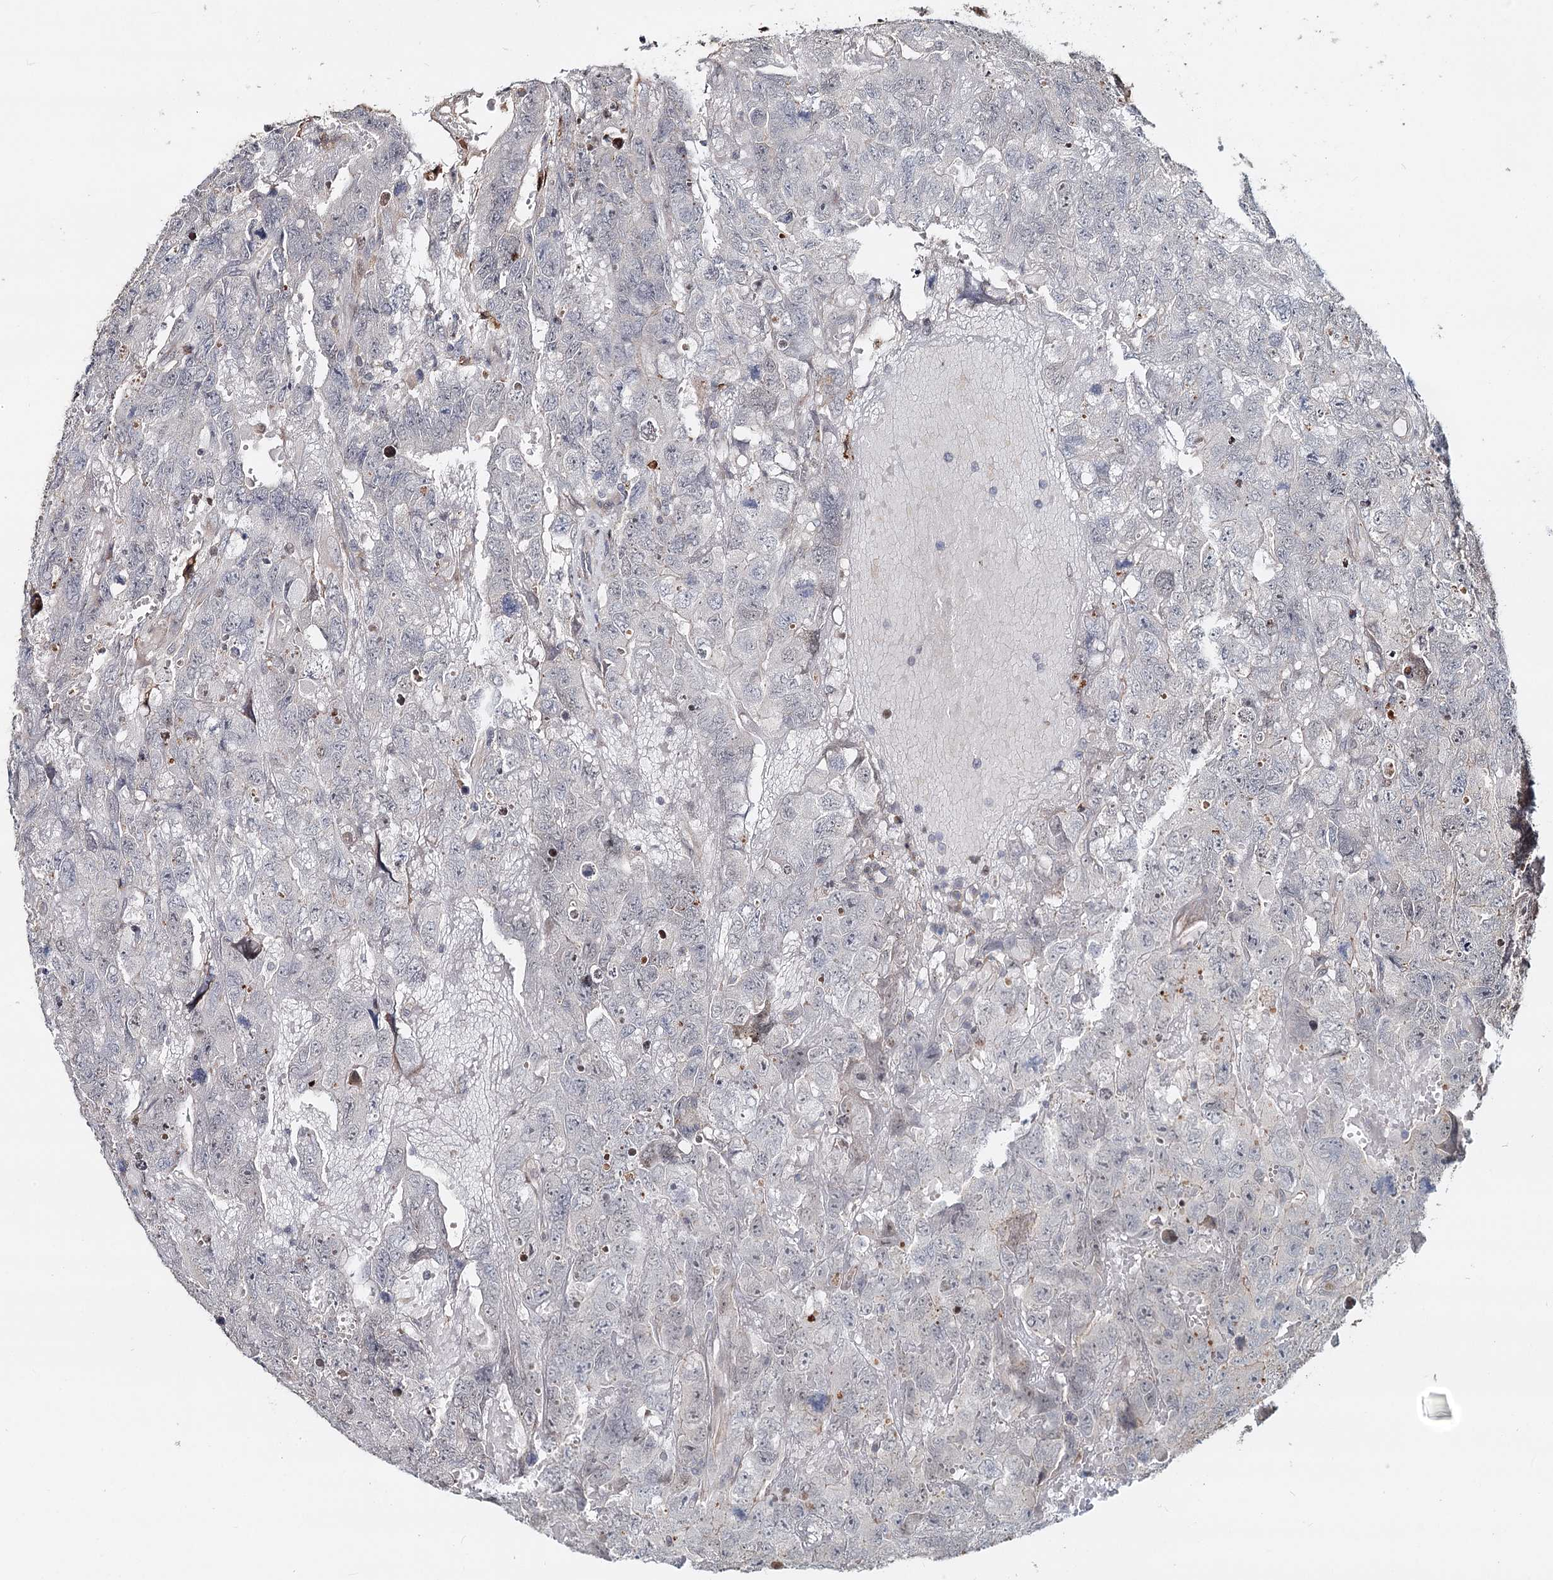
{"staining": {"intensity": "negative", "quantity": "none", "location": "none"}, "tissue": "testis cancer", "cell_type": "Tumor cells", "image_type": "cancer", "snomed": [{"axis": "morphology", "description": "Carcinoma, Embryonal, NOS"}, {"axis": "topography", "description": "Testis"}], "caption": "IHC photomicrograph of neoplastic tissue: human embryonal carcinoma (testis) stained with DAB reveals no significant protein staining in tumor cells. (Stains: DAB immunohistochemistry with hematoxylin counter stain, Microscopy: brightfield microscopy at high magnification).", "gene": "RNF111", "patient": {"sex": "male", "age": 45}}